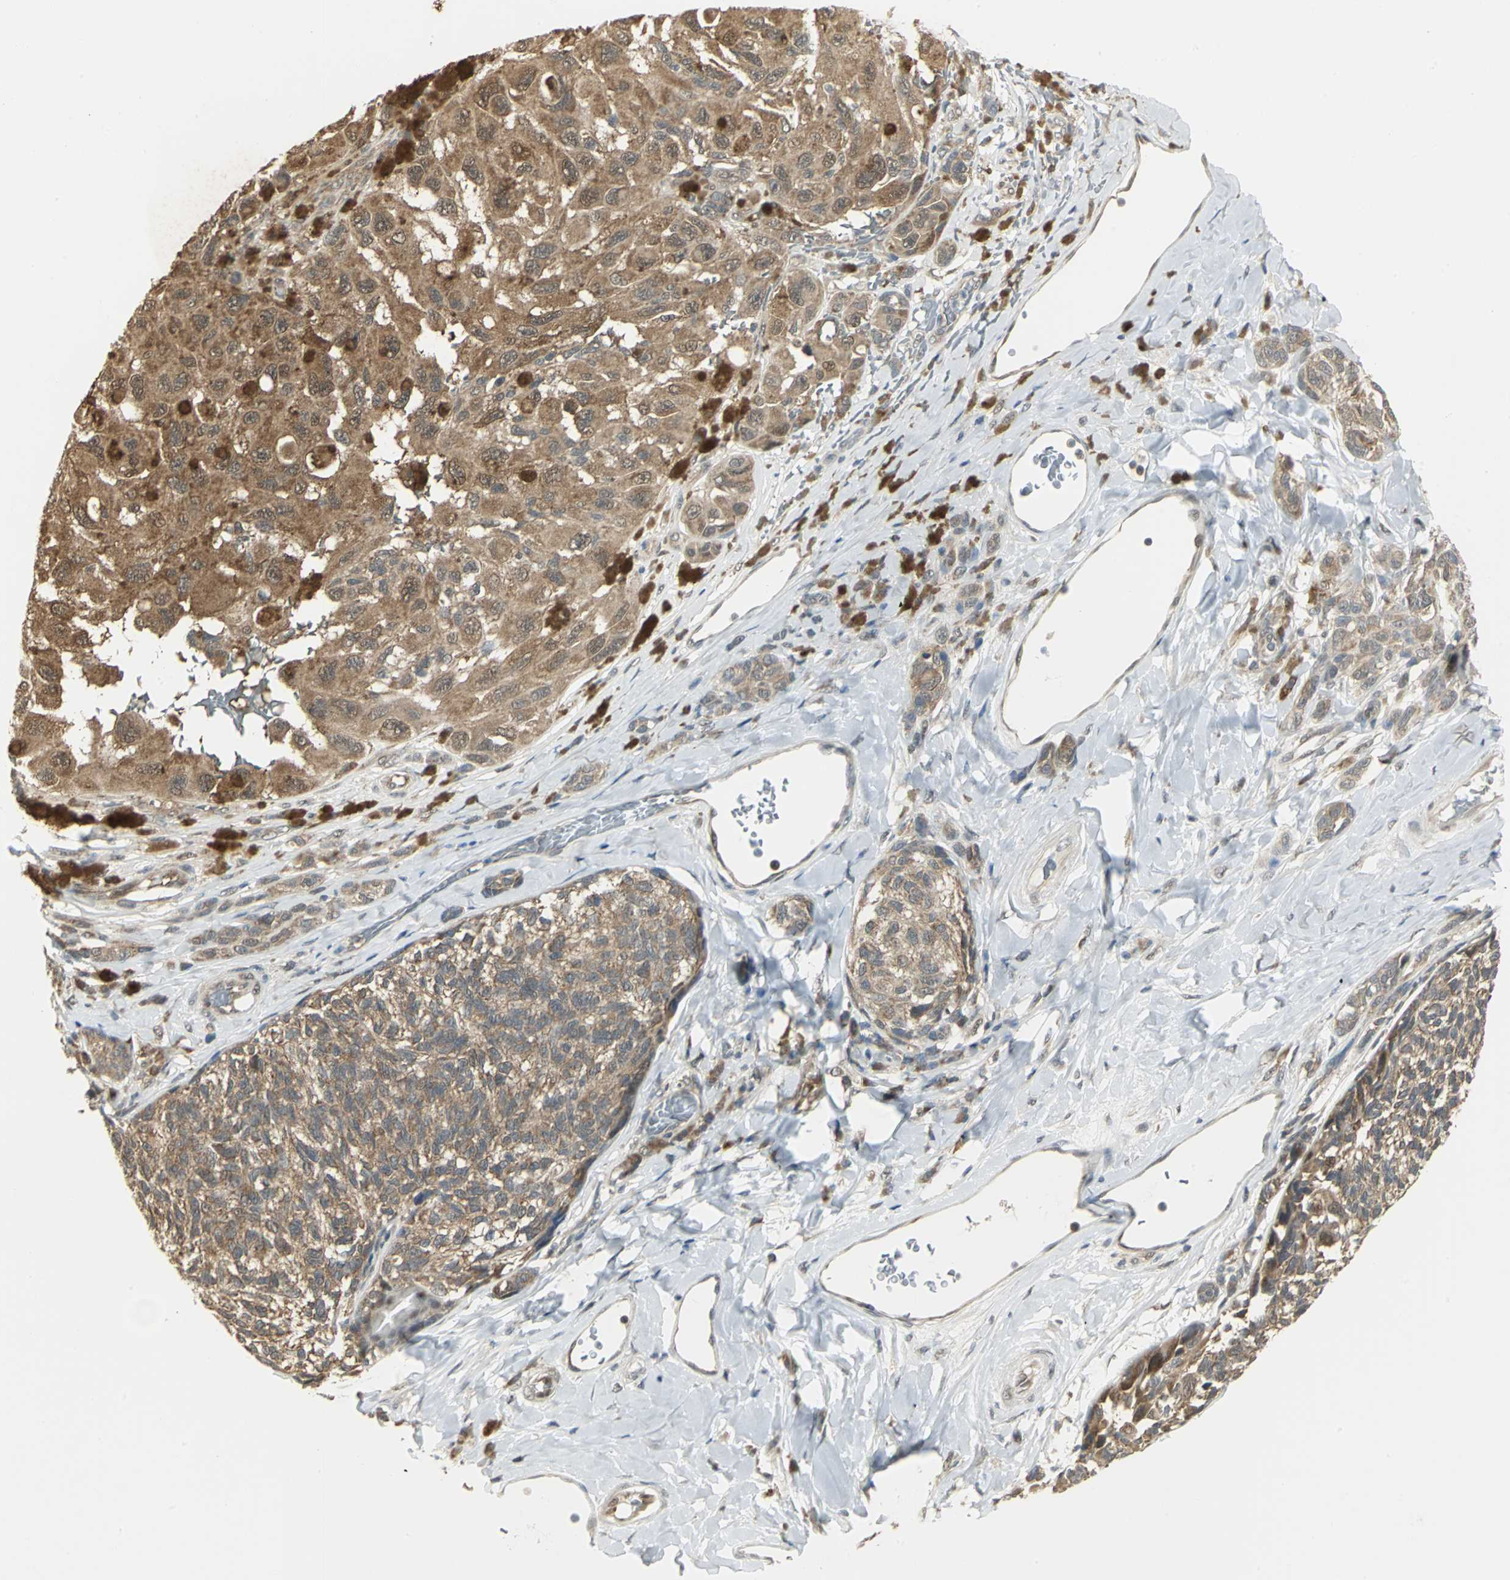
{"staining": {"intensity": "moderate", "quantity": ">75%", "location": "cytoplasmic/membranous"}, "tissue": "melanoma", "cell_type": "Tumor cells", "image_type": "cancer", "snomed": [{"axis": "morphology", "description": "Malignant melanoma, NOS"}, {"axis": "topography", "description": "Skin"}], "caption": "Immunohistochemistry (IHC) (DAB (3,3'-diaminobenzidine)) staining of human malignant melanoma reveals moderate cytoplasmic/membranous protein staining in about >75% of tumor cells.", "gene": "PSMC4", "patient": {"sex": "female", "age": 73}}